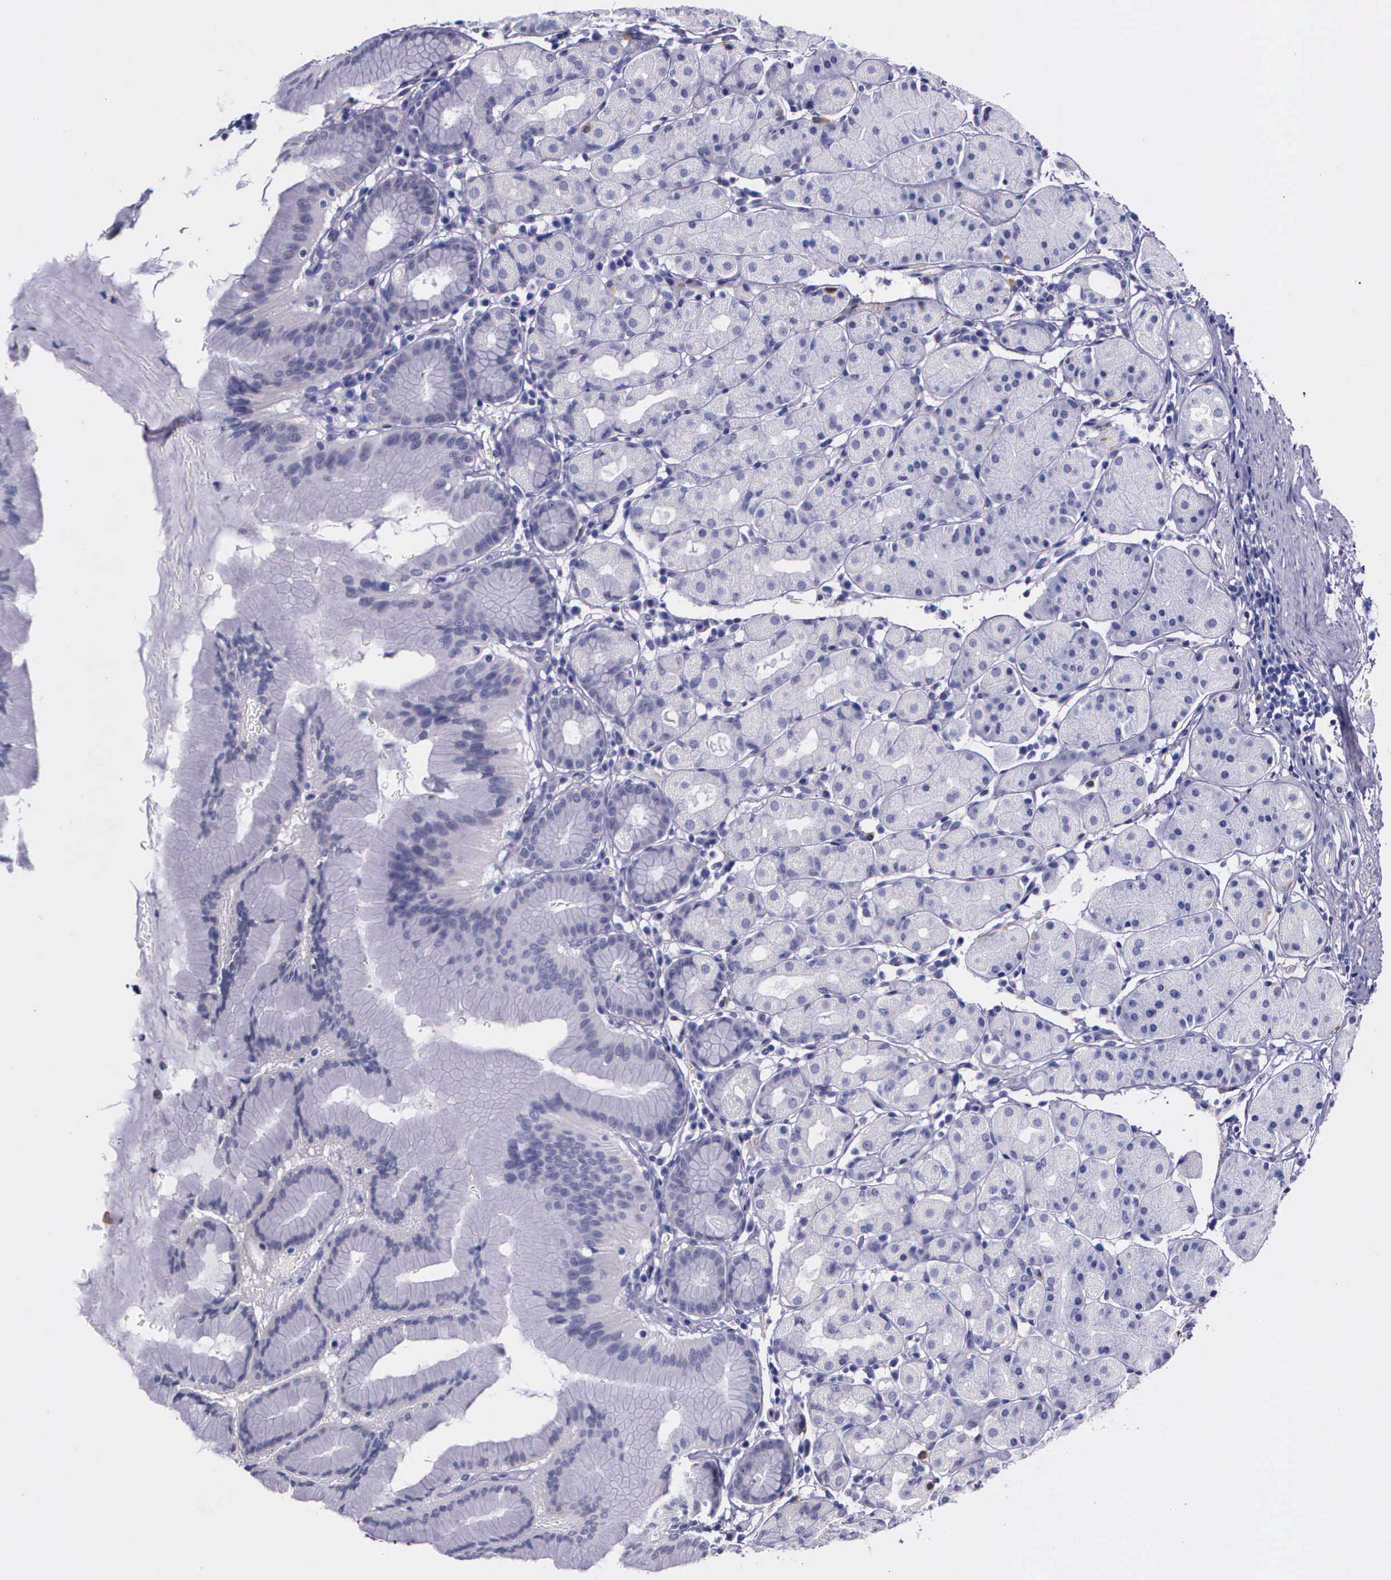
{"staining": {"intensity": "negative", "quantity": "none", "location": "none"}, "tissue": "stomach", "cell_type": "Glandular cells", "image_type": "normal", "snomed": [{"axis": "morphology", "description": "Normal tissue, NOS"}, {"axis": "topography", "description": "Stomach, lower"}], "caption": "Photomicrograph shows no protein expression in glandular cells of benign stomach. The staining was performed using DAB to visualize the protein expression in brown, while the nuclei were stained in blue with hematoxylin (Magnification: 20x).", "gene": "AHNAK2", "patient": {"sex": "male", "age": 56}}